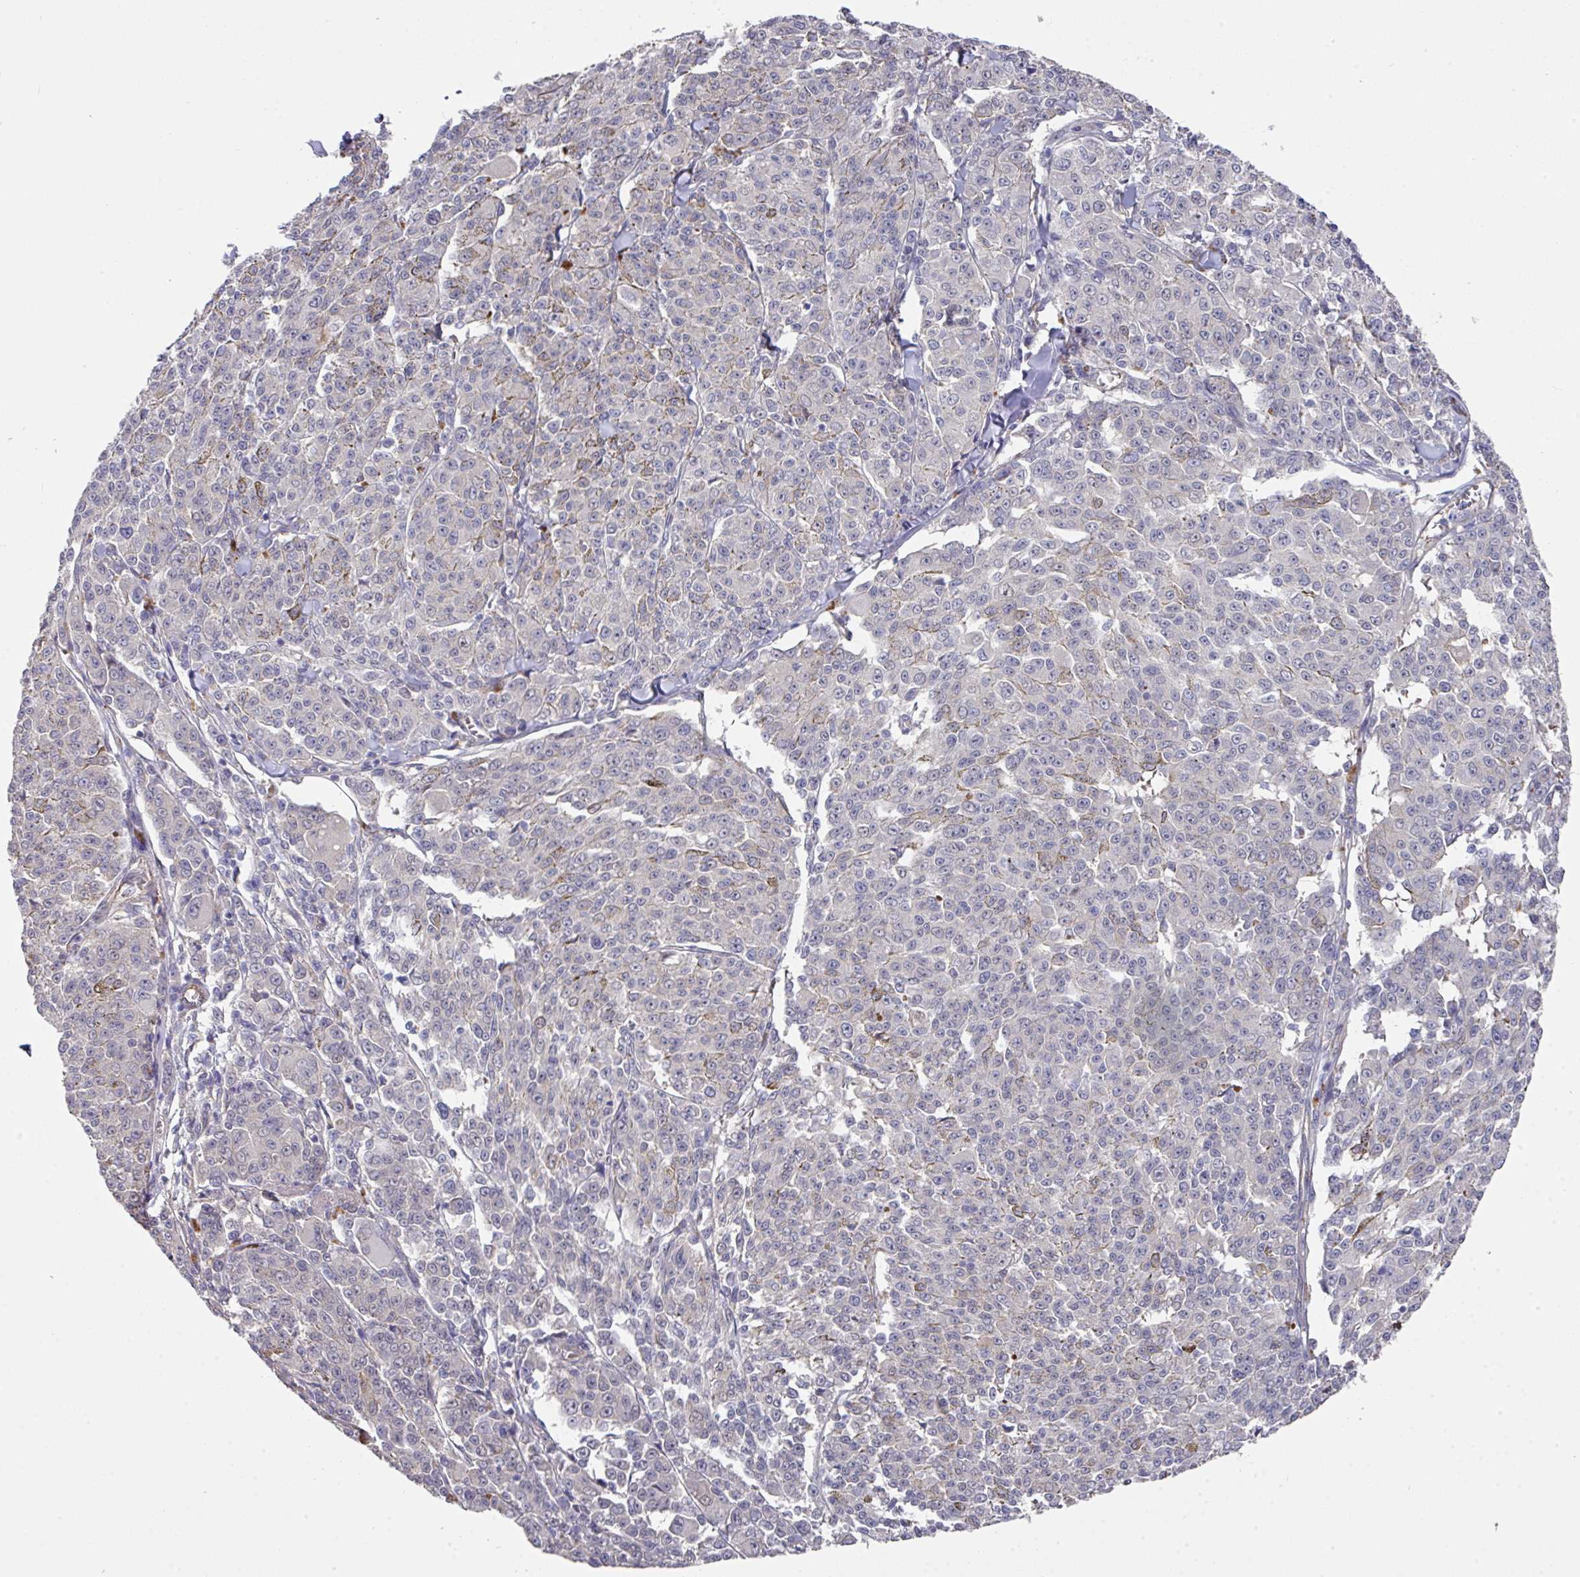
{"staining": {"intensity": "negative", "quantity": "none", "location": "none"}, "tissue": "melanoma", "cell_type": "Tumor cells", "image_type": "cancer", "snomed": [{"axis": "morphology", "description": "Malignant melanoma, NOS"}, {"axis": "topography", "description": "Skin"}], "caption": "This is an IHC histopathology image of malignant melanoma. There is no expression in tumor cells.", "gene": "PRR5", "patient": {"sex": "female", "age": 52}}